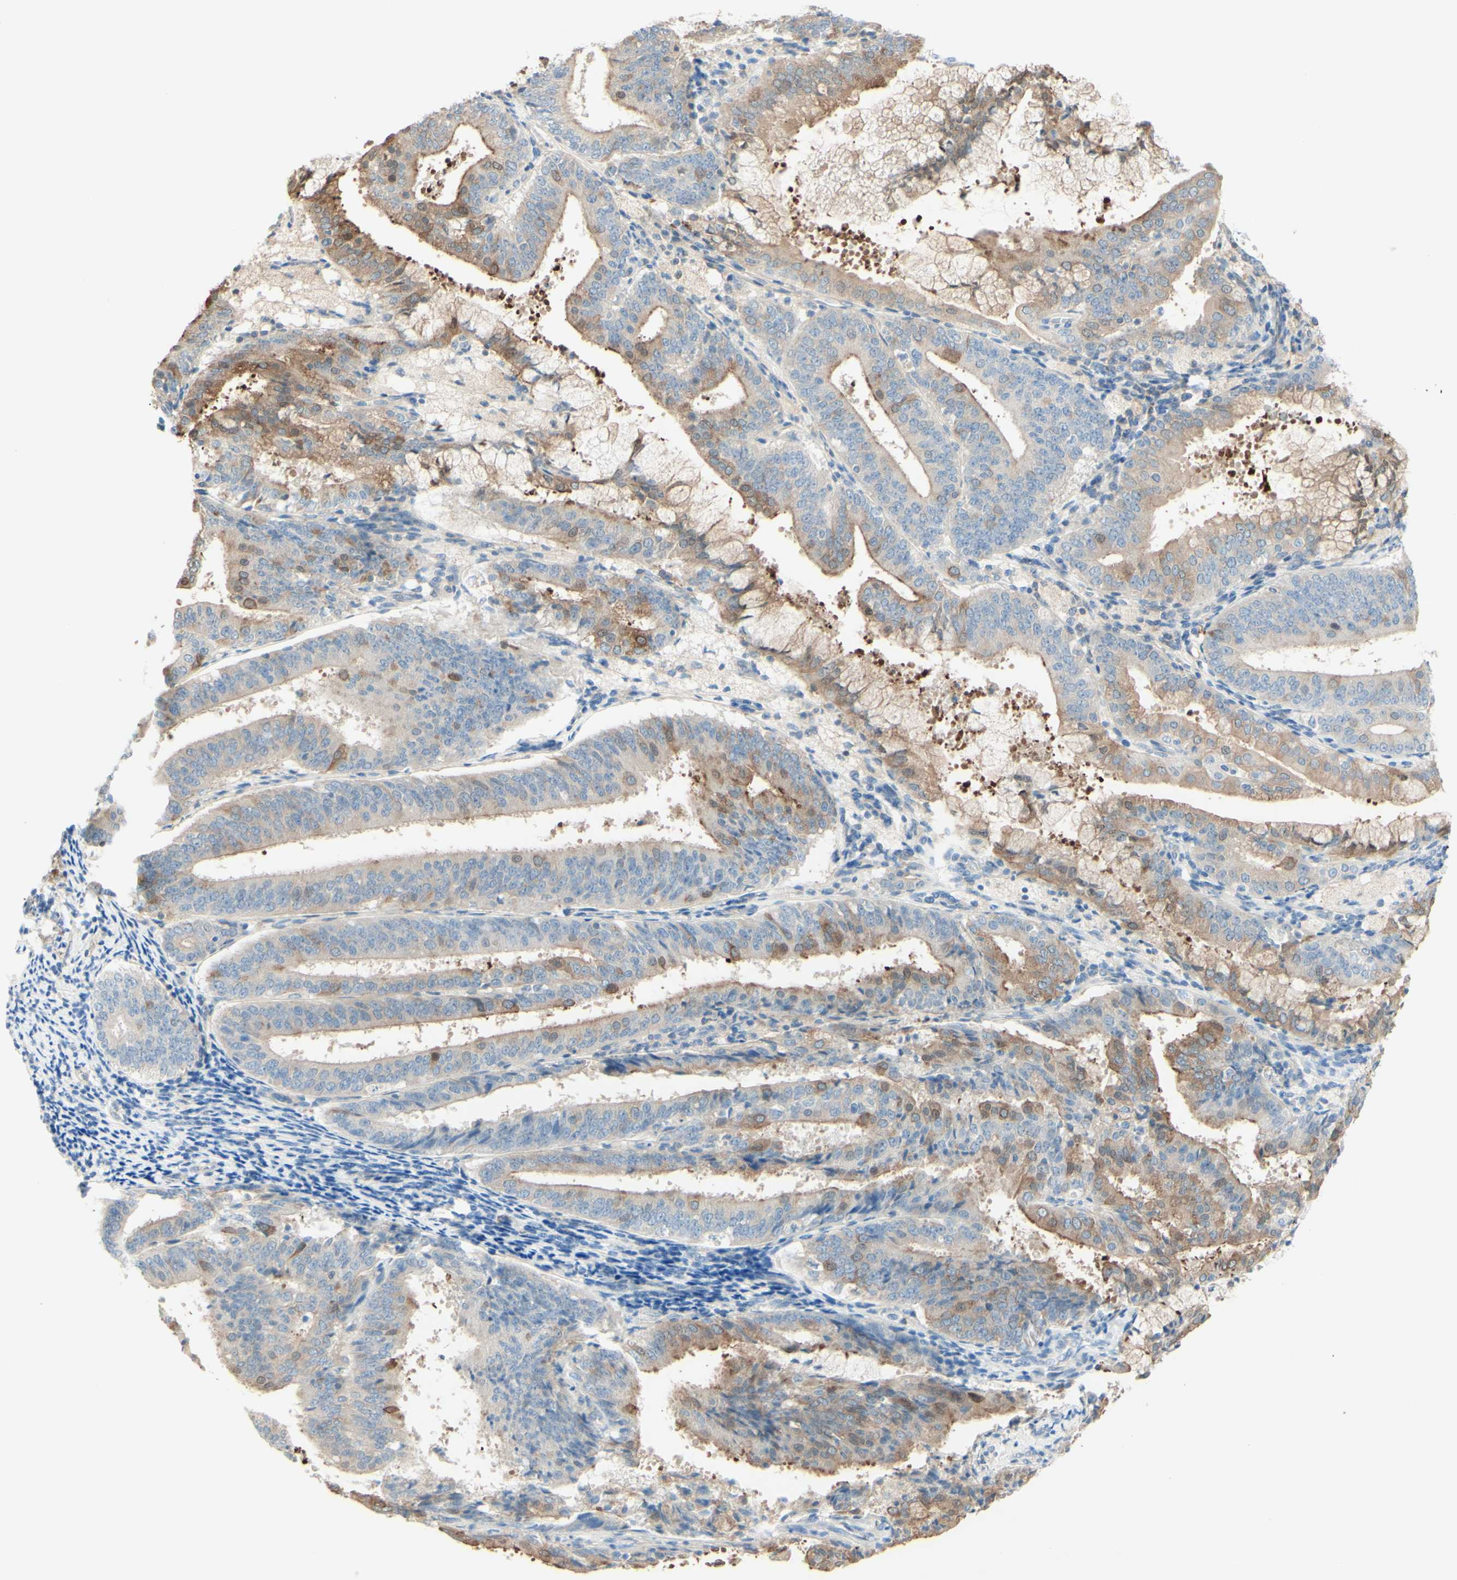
{"staining": {"intensity": "moderate", "quantity": "25%-75%", "location": "cytoplasmic/membranous"}, "tissue": "endometrial cancer", "cell_type": "Tumor cells", "image_type": "cancer", "snomed": [{"axis": "morphology", "description": "Adenocarcinoma, NOS"}, {"axis": "topography", "description": "Endometrium"}], "caption": "Brown immunohistochemical staining in endometrial adenocarcinoma reveals moderate cytoplasmic/membranous expression in approximately 25%-75% of tumor cells.", "gene": "MTM1", "patient": {"sex": "female", "age": 63}}